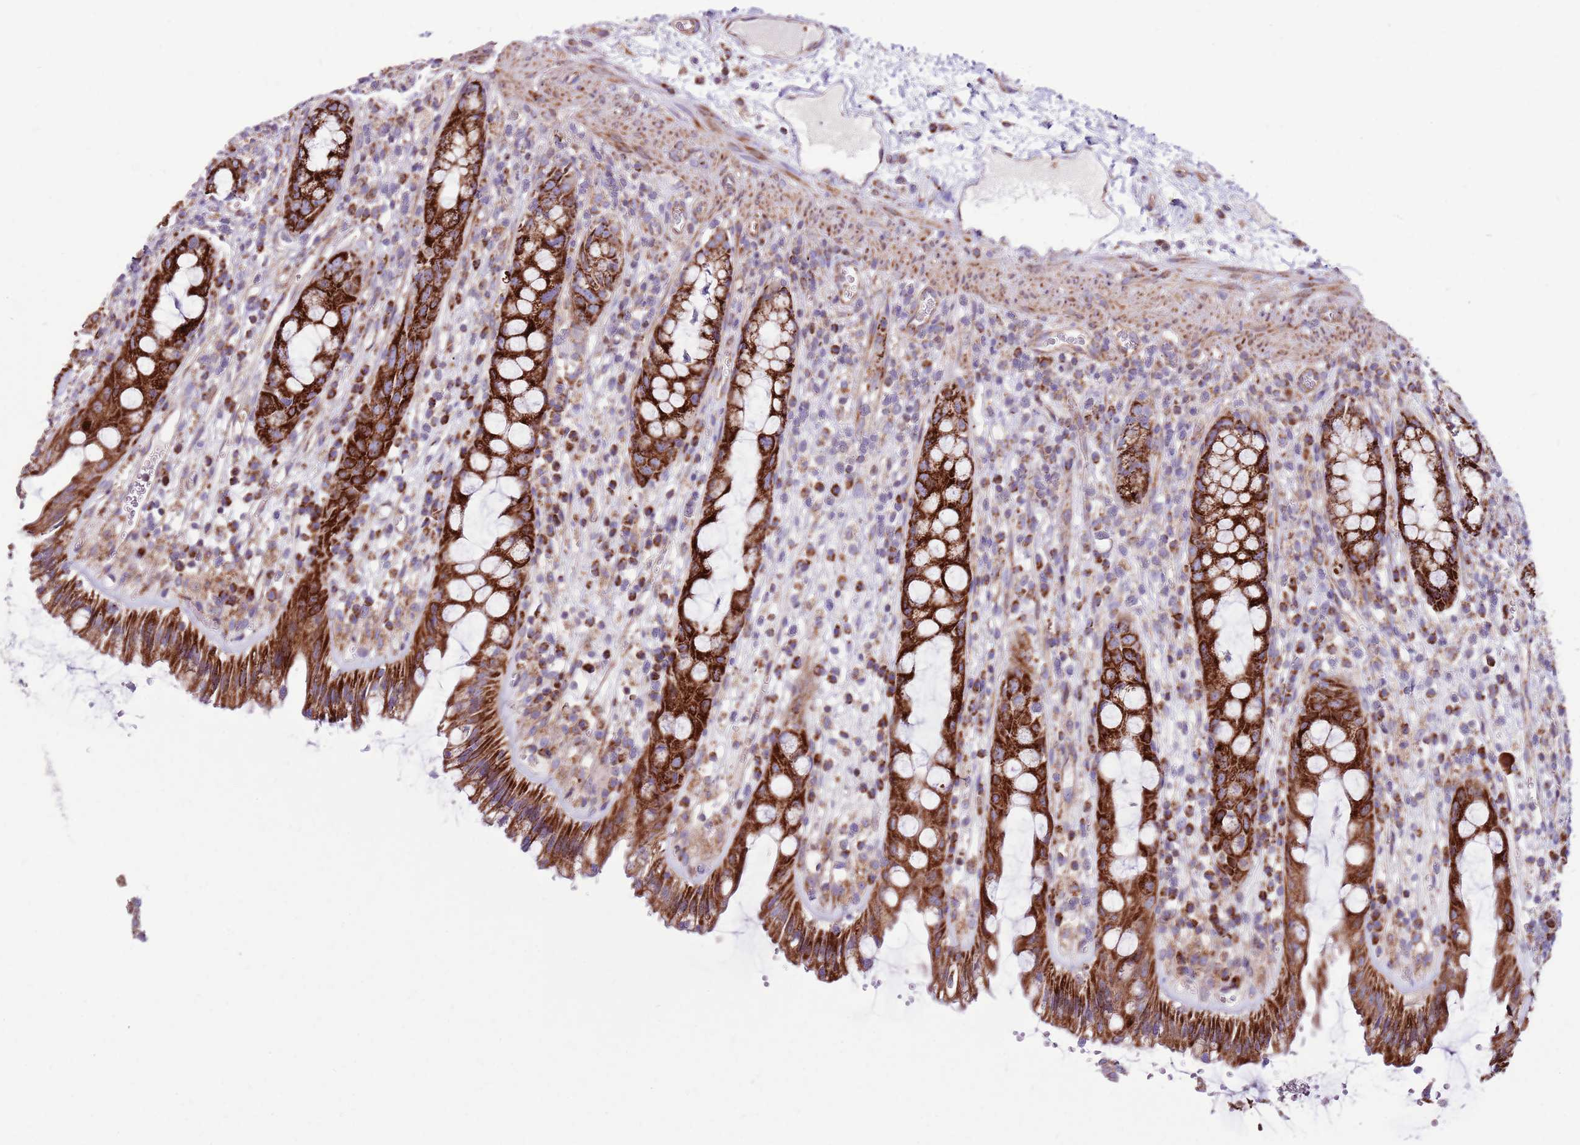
{"staining": {"intensity": "strong", "quantity": ">75%", "location": "cytoplasmic/membranous"}, "tissue": "rectum", "cell_type": "Glandular cells", "image_type": "normal", "snomed": [{"axis": "morphology", "description": "Normal tissue, NOS"}, {"axis": "topography", "description": "Rectum"}], "caption": "This histopathology image shows normal rectum stained with IHC to label a protein in brown. The cytoplasmic/membranous of glandular cells show strong positivity for the protein. Nuclei are counter-stained blue.", "gene": "HECTD4", "patient": {"sex": "female", "age": 57}}